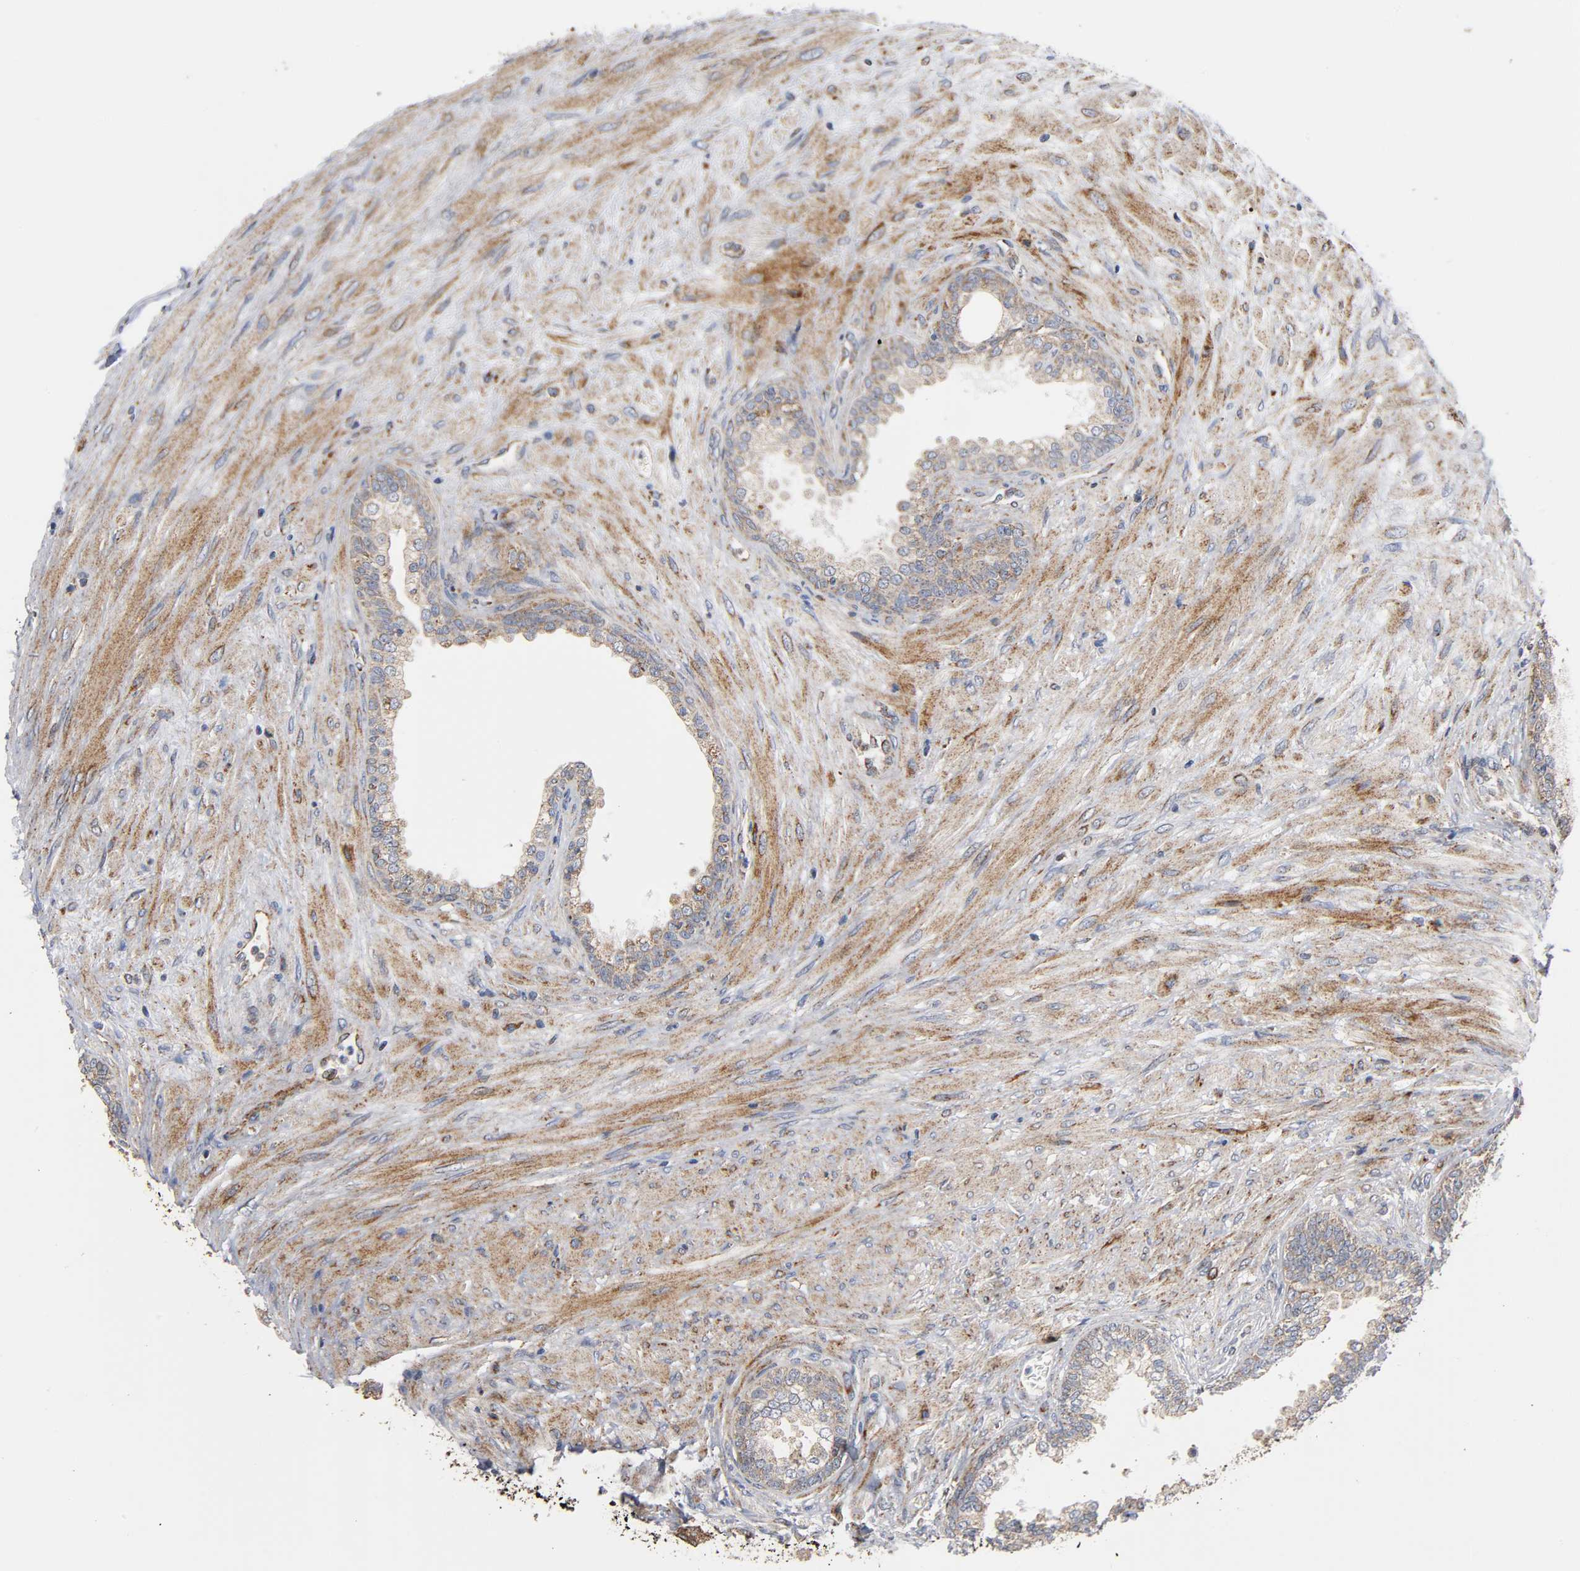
{"staining": {"intensity": "moderate", "quantity": "25%-75%", "location": "cytoplasmic/membranous"}, "tissue": "prostate", "cell_type": "Glandular cells", "image_type": "normal", "snomed": [{"axis": "morphology", "description": "Normal tissue, NOS"}, {"axis": "topography", "description": "Prostate"}], "caption": "IHC photomicrograph of unremarkable human prostate stained for a protein (brown), which exhibits medium levels of moderate cytoplasmic/membranous staining in approximately 25%-75% of glandular cells.", "gene": "MAP3K1", "patient": {"sex": "male", "age": 76}}